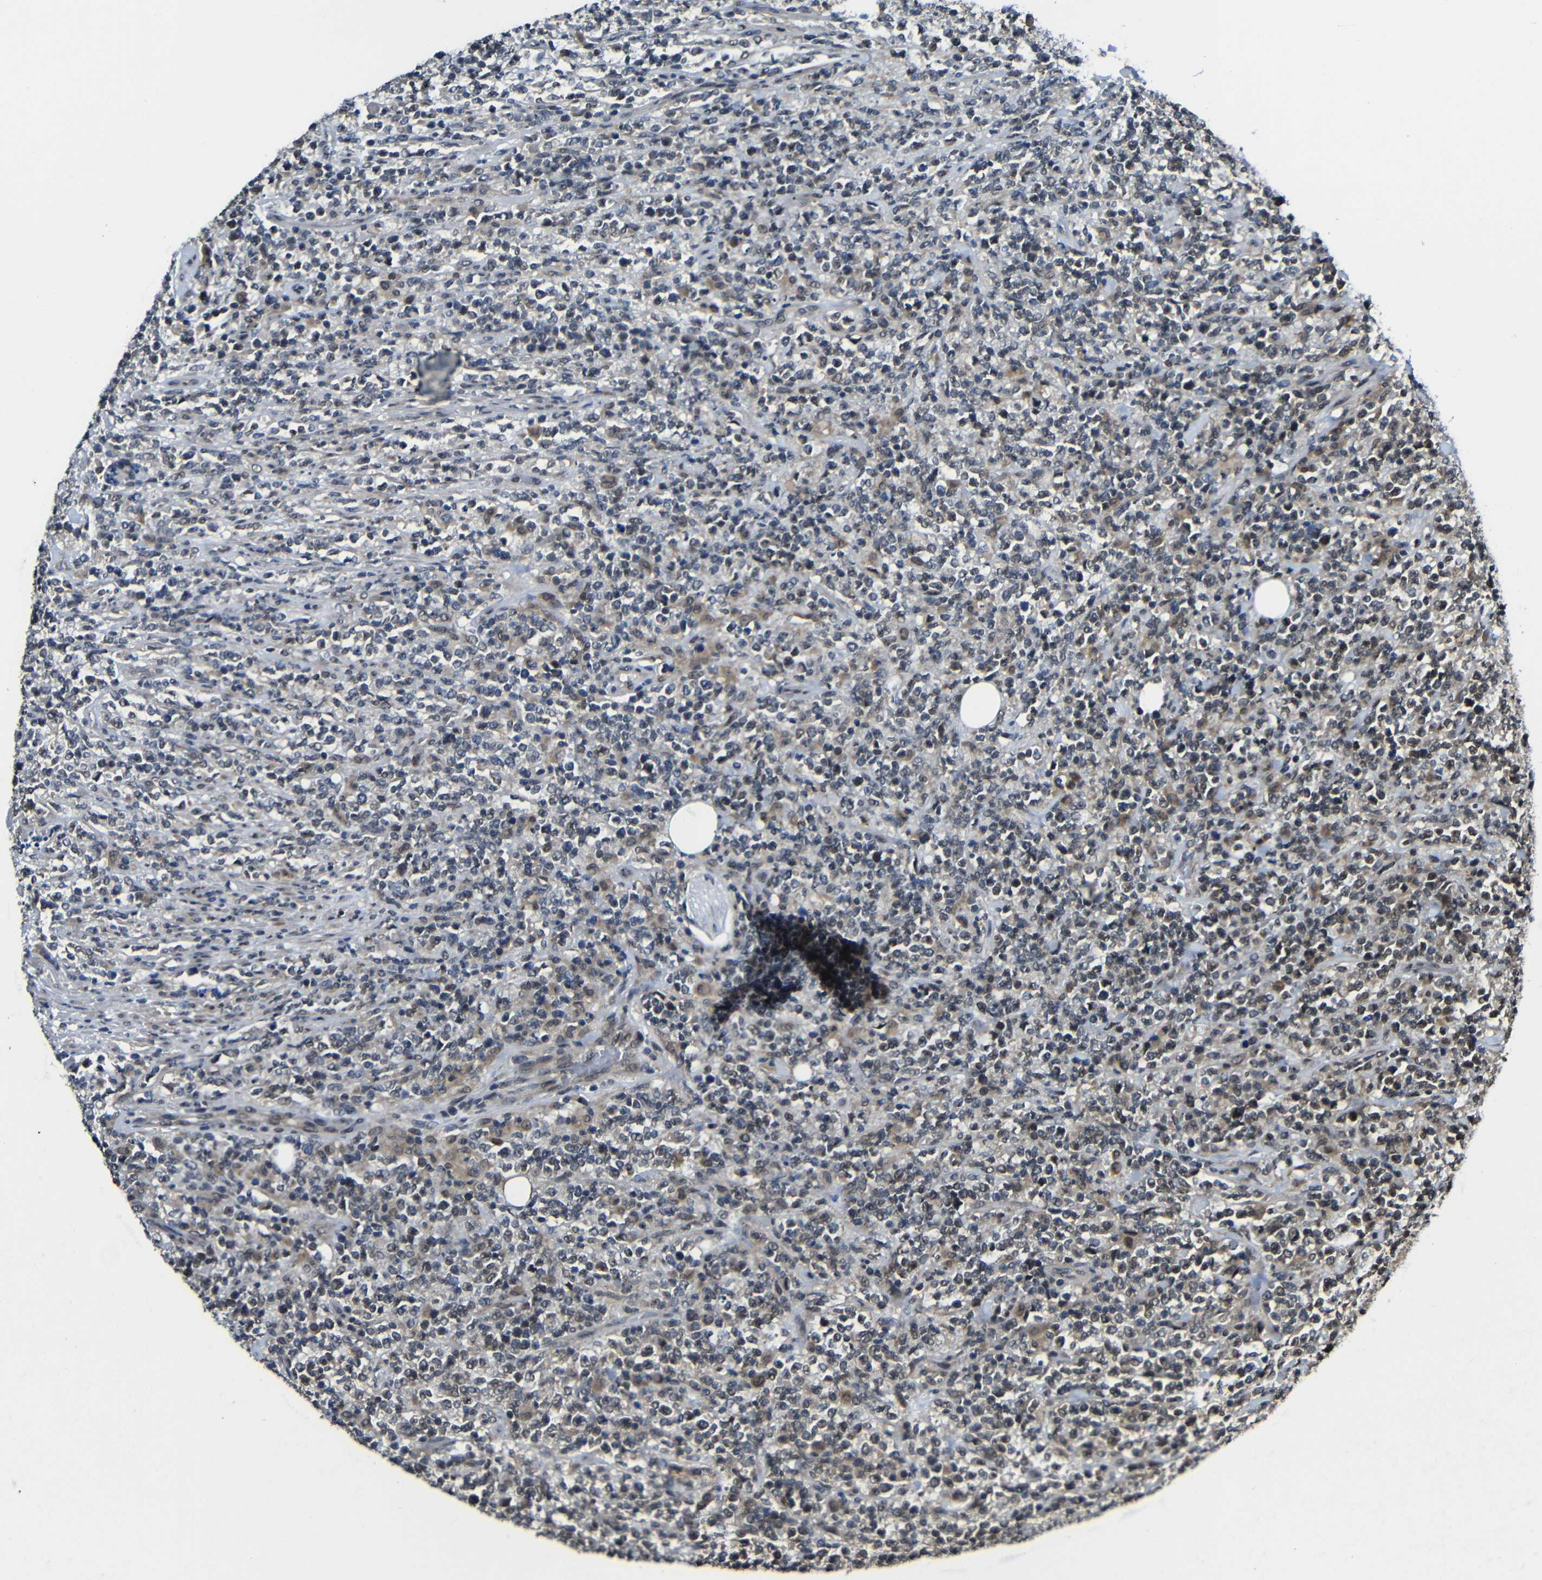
{"staining": {"intensity": "moderate", "quantity": "25%-75%", "location": "cytoplasmic/membranous"}, "tissue": "lymphoma", "cell_type": "Tumor cells", "image_type": "cancer", "snomed": [{"axis": "morphology", "description": "Malignant lymphoma, non-Hodgkin's type, High grade"}, {"axis": "topography", "description": "Soft tissue"}], "caption": "Lymphoma was stained to show a protein in brown. There is medium levels of moderate cytoplasmic/membranous staining in approximately 25%-75% of tumor cells. Immunohistochemistry (ihc) stains the protein of interest in brown and the nuclei are stained blue.", "gene": "FAM172A", "patient": {"sex": "male", "age": 18}}